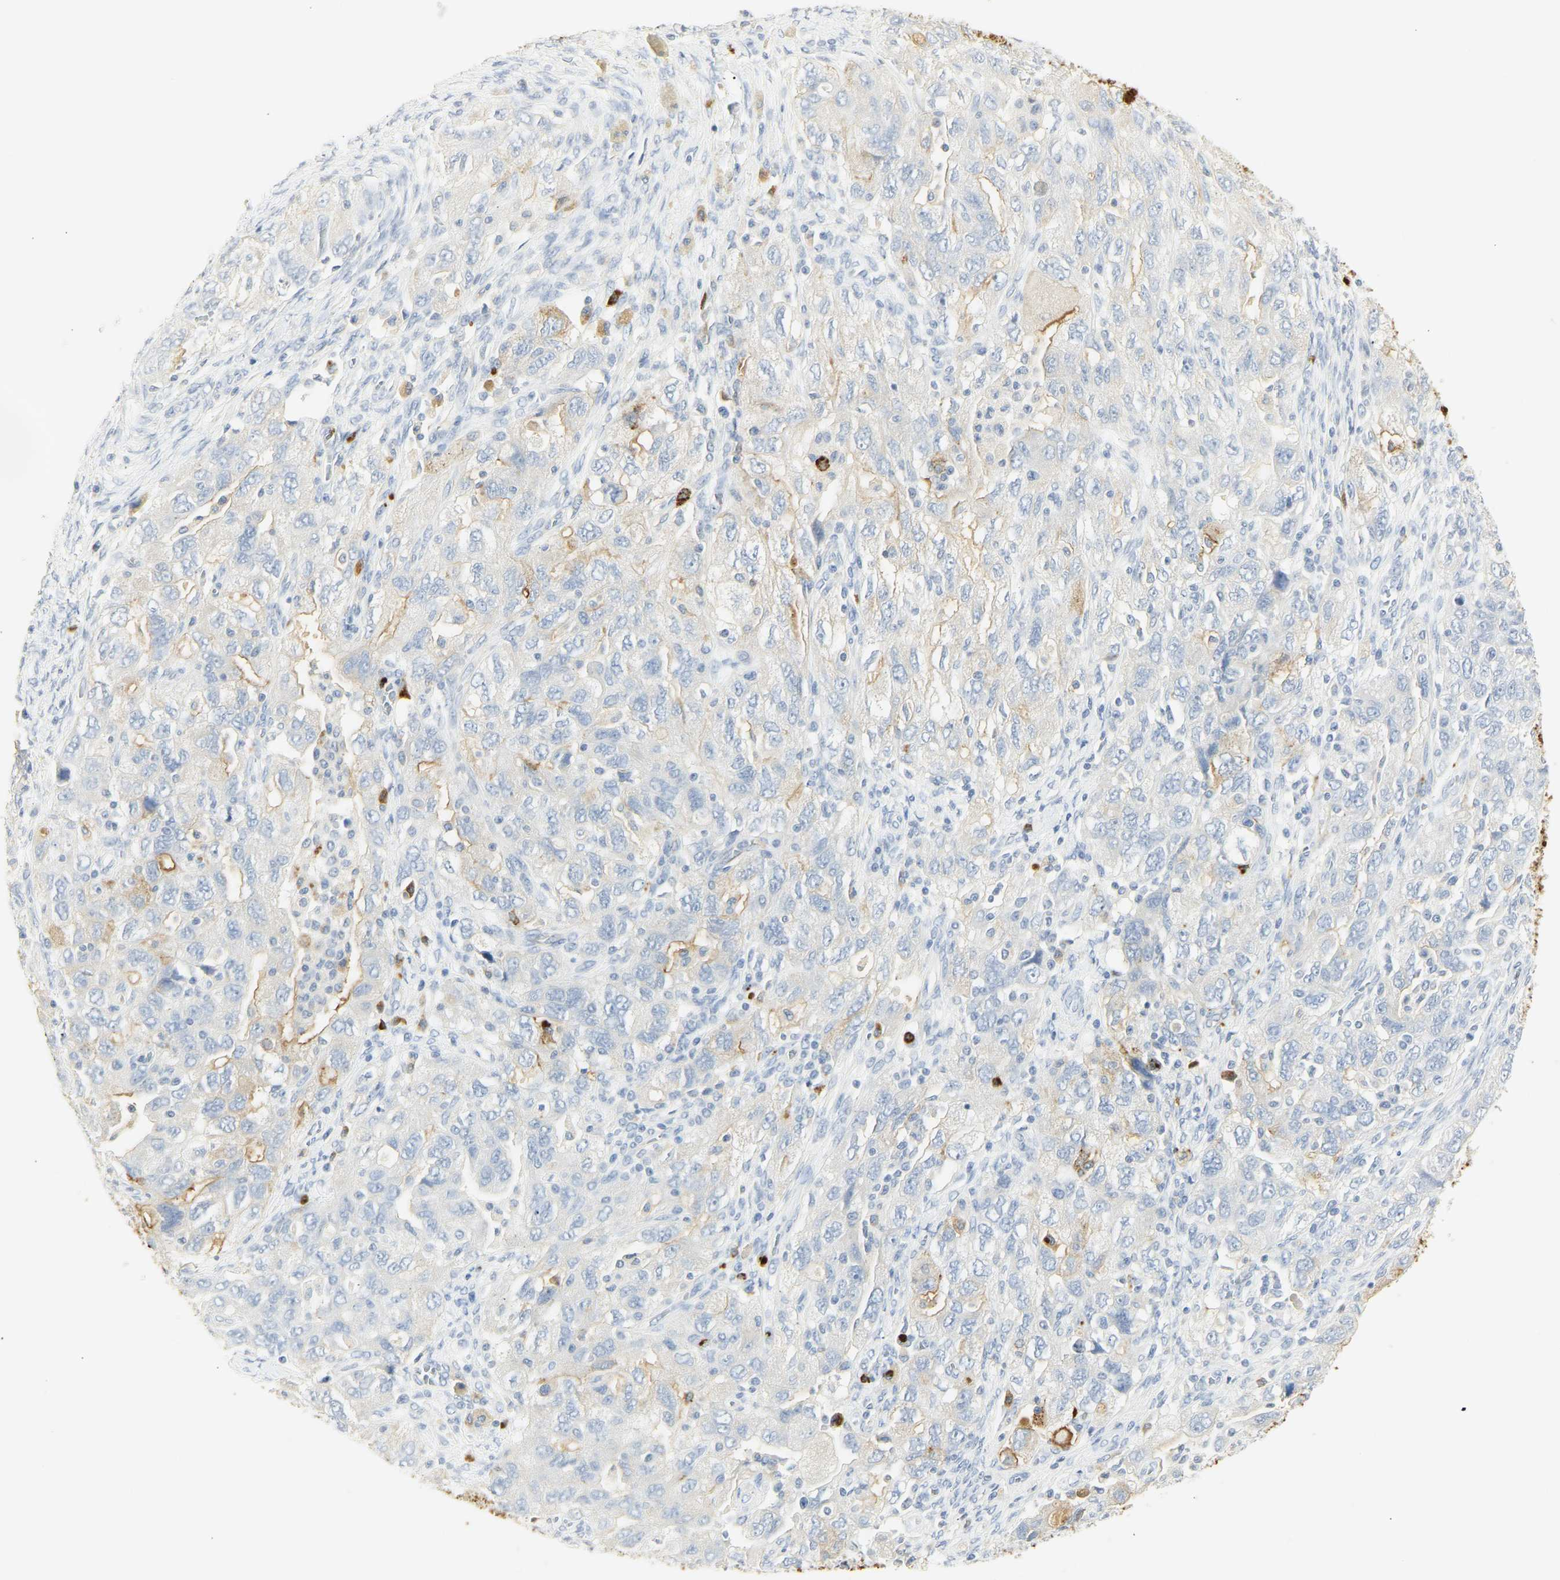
{"staining": {"intensity": "moderate", "quantity": "<25%", "location": "cytoplasmic/membranous"}, "tissue": "ovarian cancer", "cell_type": "Tumor cells", "image_type": "cancer", "snomed": [{"axis": "morphology", "description": "Carcinoma, NOS"}, {"axis": "morphology", "description": "Cystadenocarcinoma, serous, NOS"}, {"axis": "topography", "description": "Ovary"}], "caption": "About <25% of tumor cells in ovarian cancer demonstrate moderate cytoplasmic/membranous protein positivity as visualized by brown immunohistochemical staining.", "gene": "CEACAM5", "patient": {"sex": "female", "age": 69}}